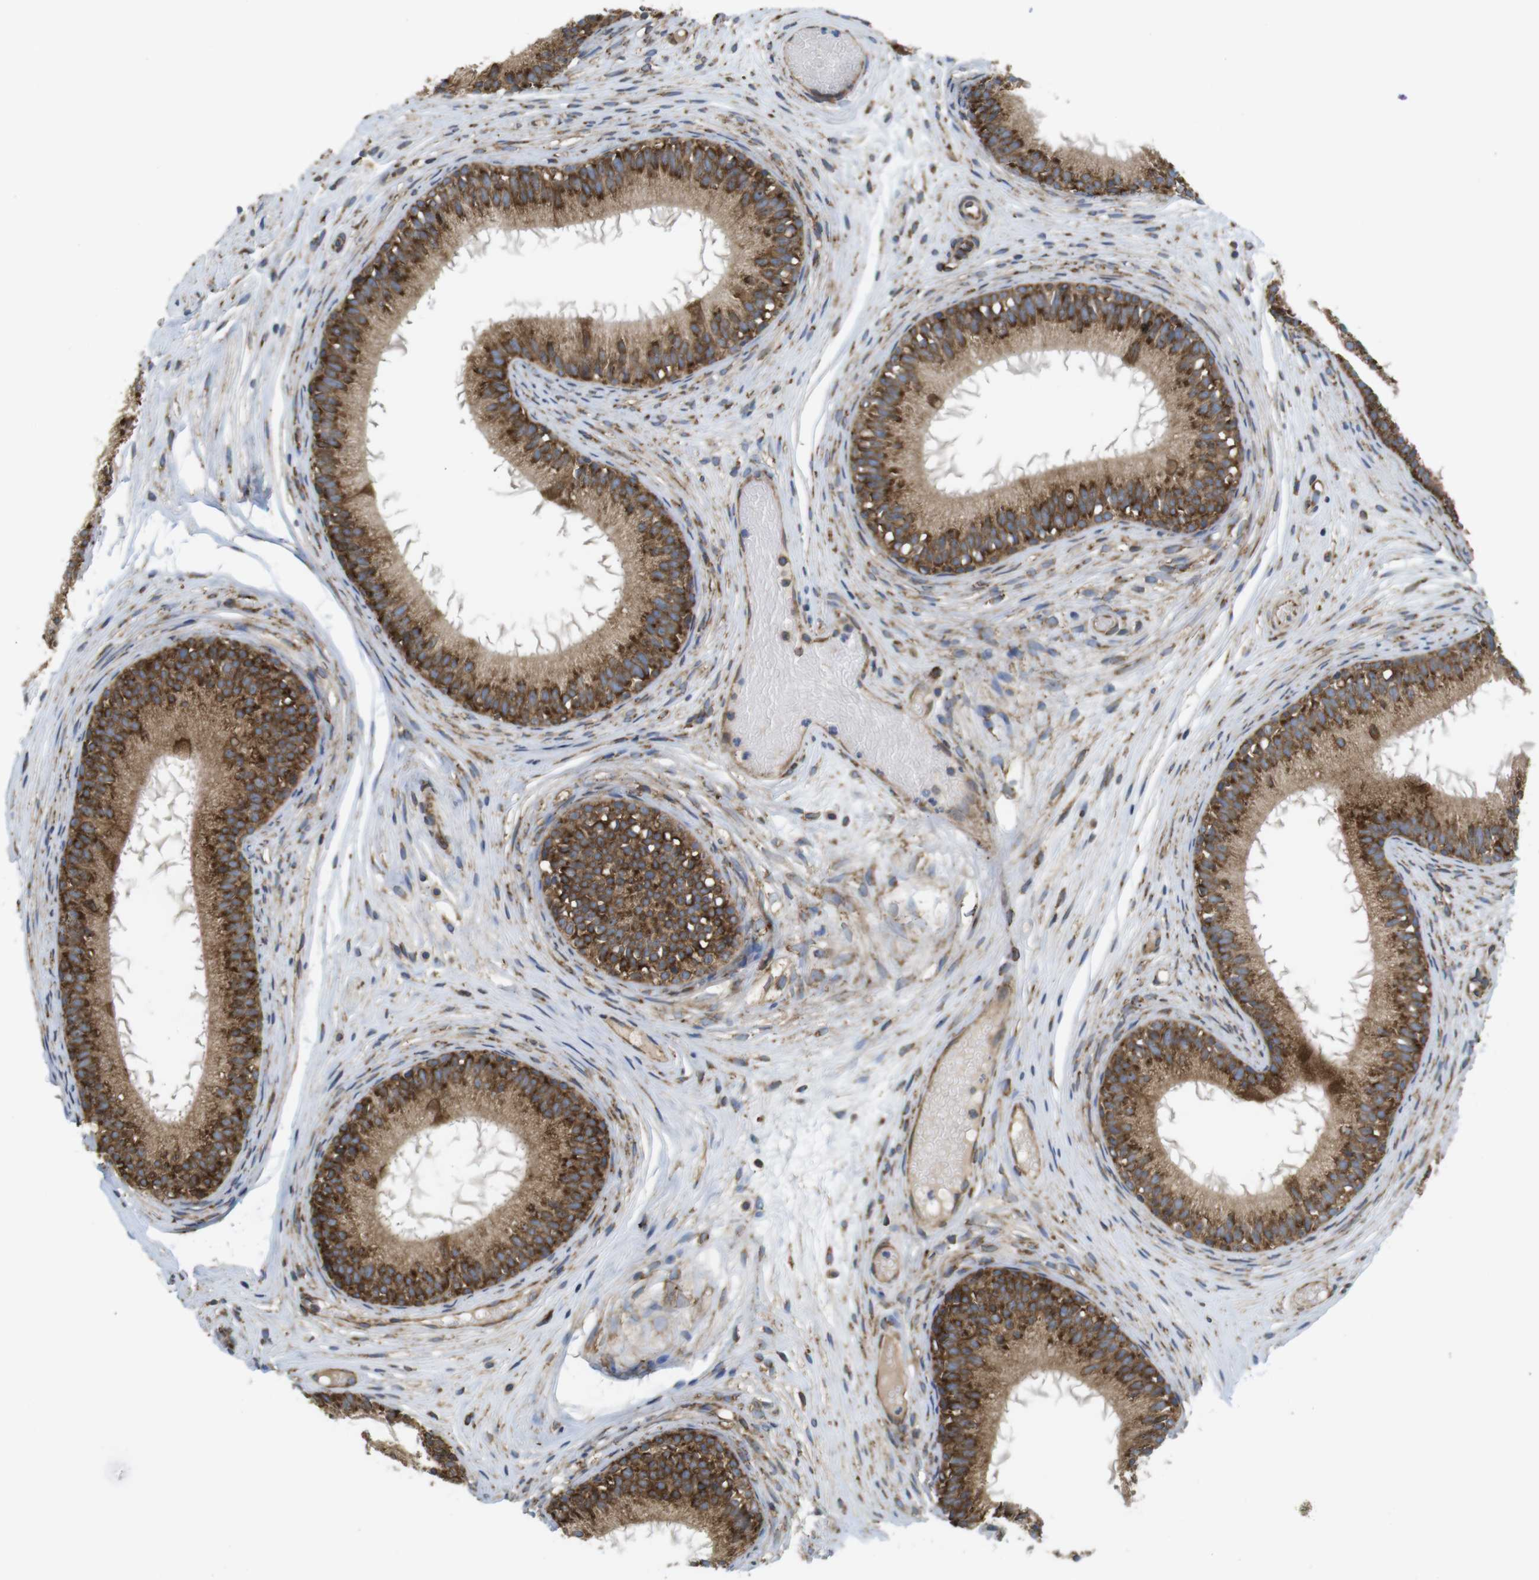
{"staining": {"intensity": "strong", "quantity": ">75%", "location": "cytoplasmic/membranous"}, "tissue": "epididymis", "cell_type": "Glandular cells", "image_type": "normal", "snomed": [{"axis": "morphology", "description": "Normal tissue, NOS"}, {"axis": "morphology", "description": "Atrophy, NOS"}, {"axis": "topography", "description": "Testis"}, {"axis": "topography", "description": "Epididymis"}], "caption": "Immunohistochemical staining of normal epididymis exhibits high levels of strong cytoplasmic/membranous positivity in about >75% of glandular cells. The staining is performed using DAB brown chromogen to label protein expression. The nuclei are counter-stained blue using hematoxylin.", "gene": "PCNX2", "patient": {"sex": "male", "age": 18}}